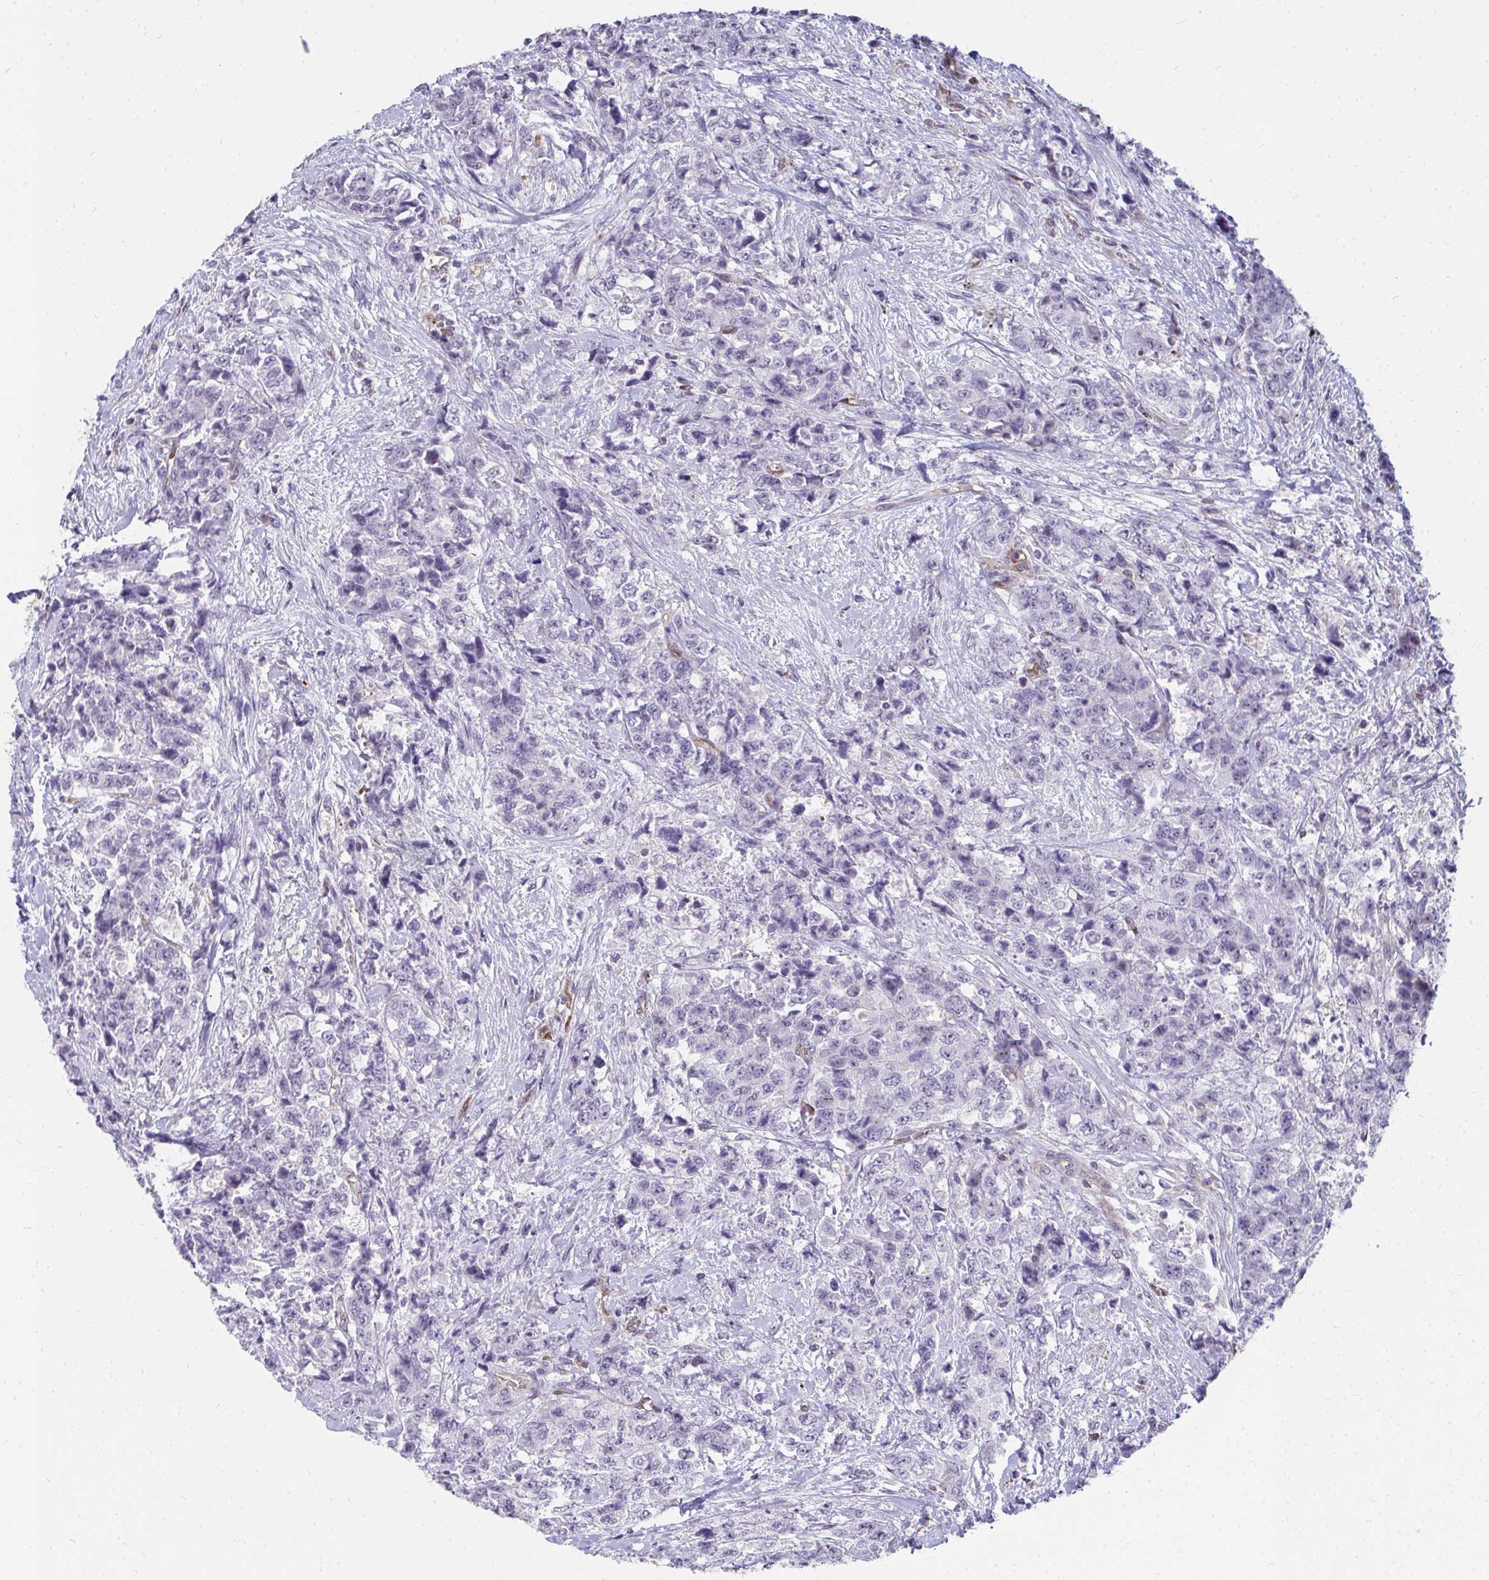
{"staining": {"intensity": "negative", "quantity": "none", "location": "none"}, "tissue": "urothelial cancer", "cell_type": "Tumor cells", "image_type": "cancer", "snomed": [{"axis": "morphology", "description": "Urothelial carcinoma, High grade"}, {"axis": "topography", "description": "Urinary bladder"}], "caption": "Immunohistochemistry (IHC) of urothelial cancer shows no staining in tumor cells.", "gene": "FOXN3", "patient": {"sex": "female", "age": 78}}